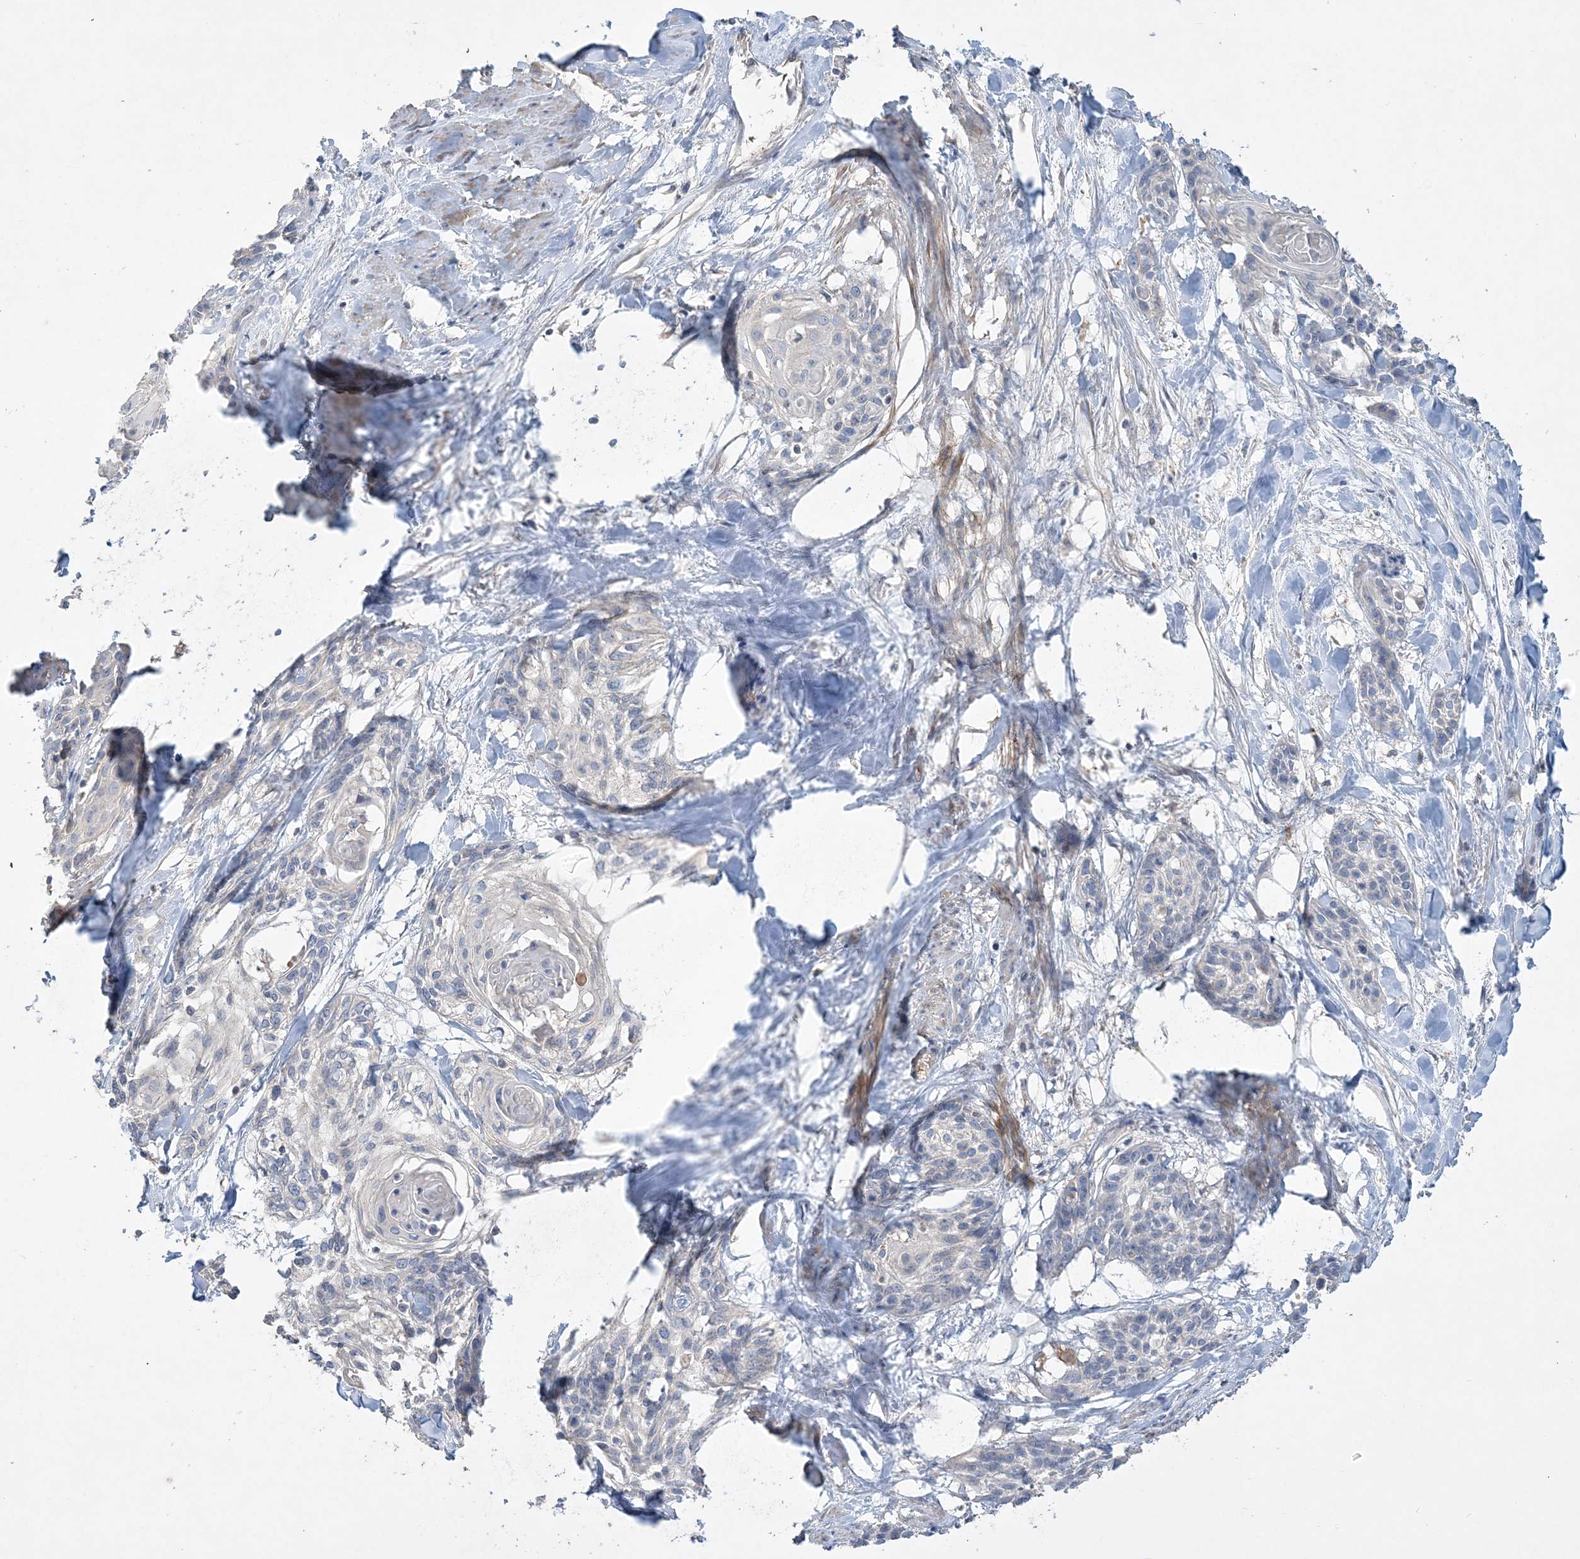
{"staining": {"intensity": "negative", "quantity": "none", "location": "none"}, "tissue": "cervical cancer", "cell_type": "Tumor cells", "image_type": "cancer", "snomed": [{"axis": "morphology", "description": "Squamous cell carcinoma, NOS"}, {"axis": "topography", "description": "Cervix"}], "caption": "Photomicrograph shows no significant protein expression in tumor cells of squamous cell carcinoma (cervical).", "gene": "ADCK2", "patient": {"sex": "female", "age": 57}}